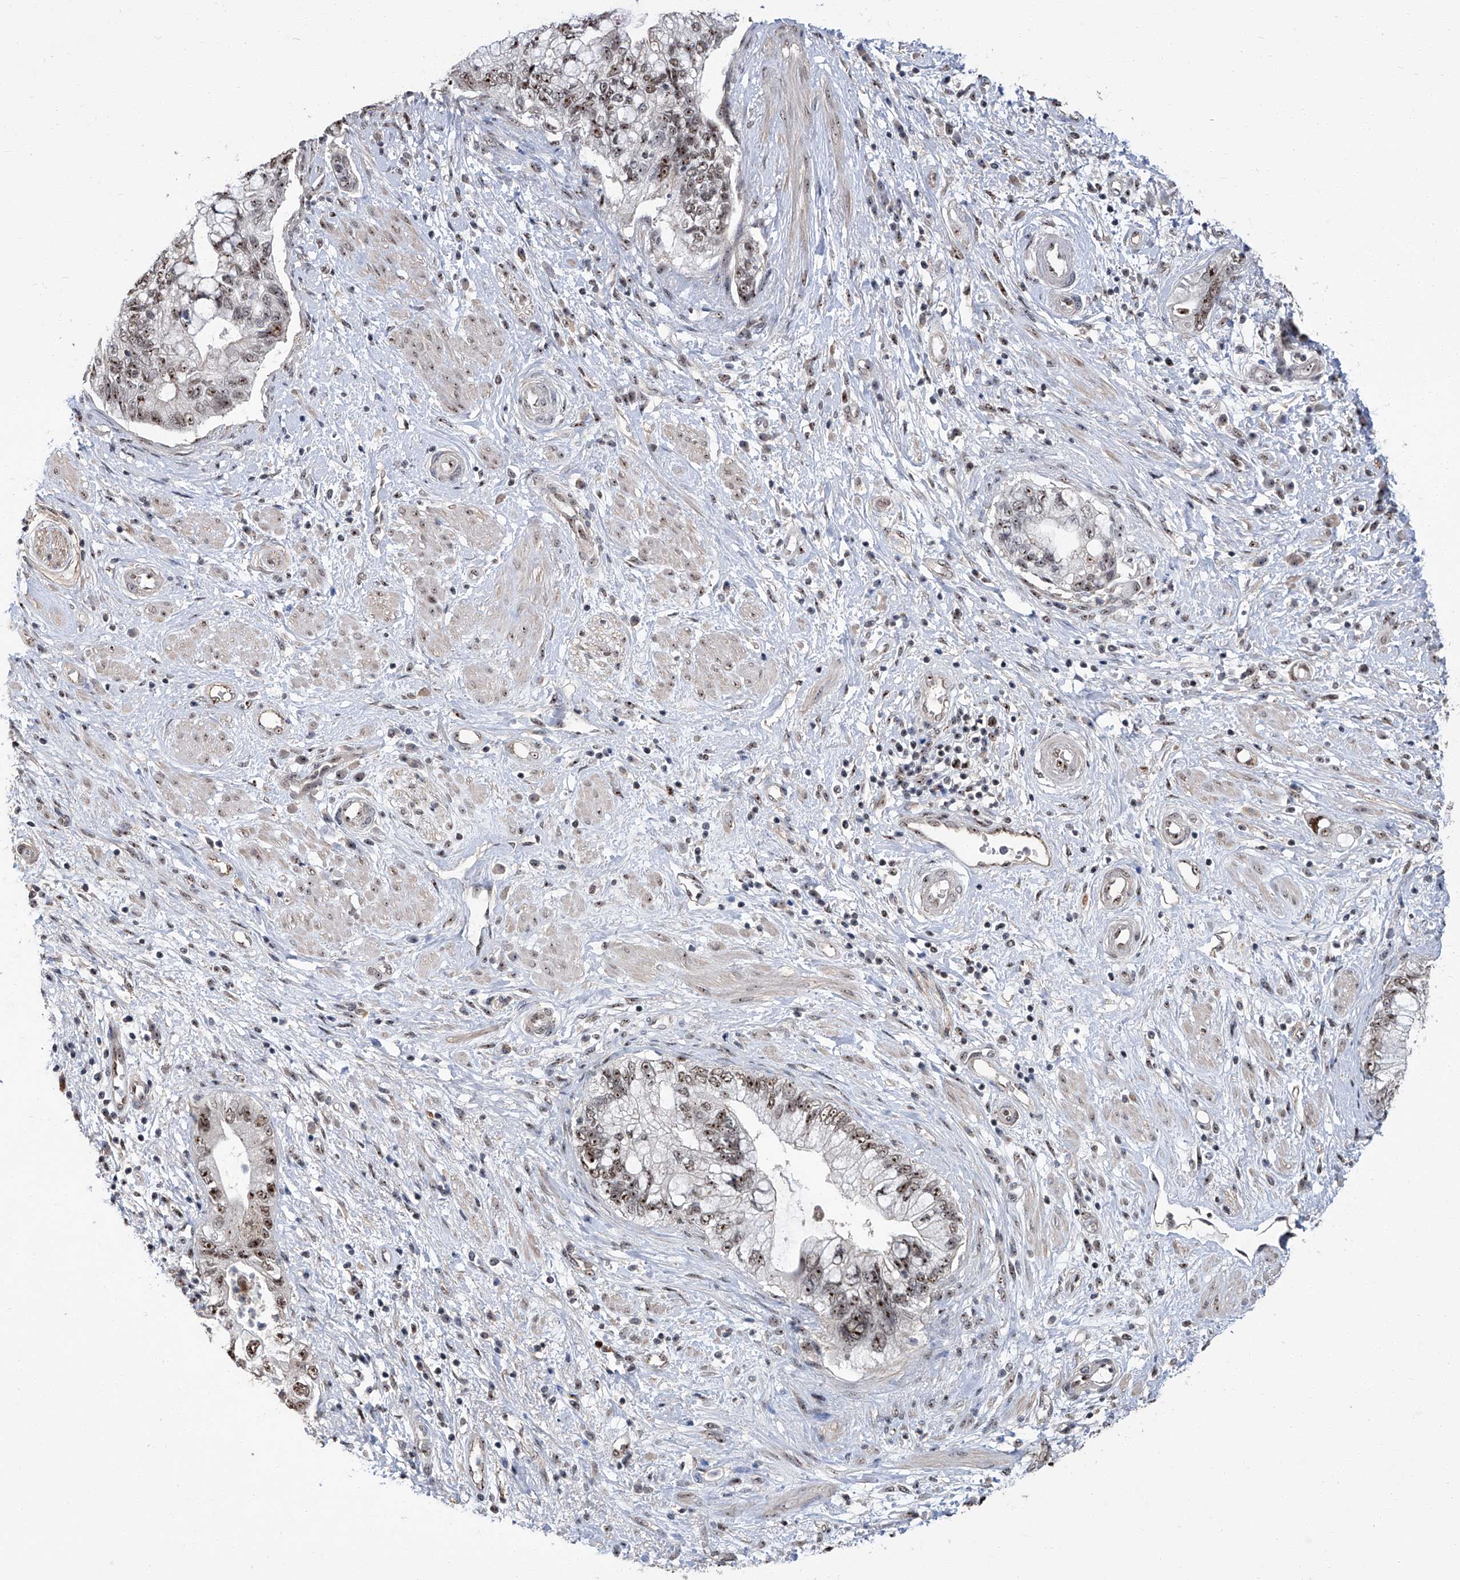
{"staining": {"intensity": "moderate", "quantity": ">75%", "location": "nuclear"}, "tissue": "pancreatic cancer", "cell_type": "Tumor cells", "image_type": "cancer", "snomed": [{"axis": "morphology", "description": "Adenocarcinoma, NOS"}, {"axis": "topography", "description": "Pancreas"}], "caption": "An IHC image of neoplastic tissue is shown. Protein staining in brown shows moderate nuclear positivity in pancreatic cancer (adenocarcinoma) within tumor cells. The staining was performed using DAB to visualize the protein expression in brown, while the nuclei were stained in blue with hematoxylin (Magnification: 20x).", "gene": "CMTR1", "patient": {"sex": "female", "age": 73}}